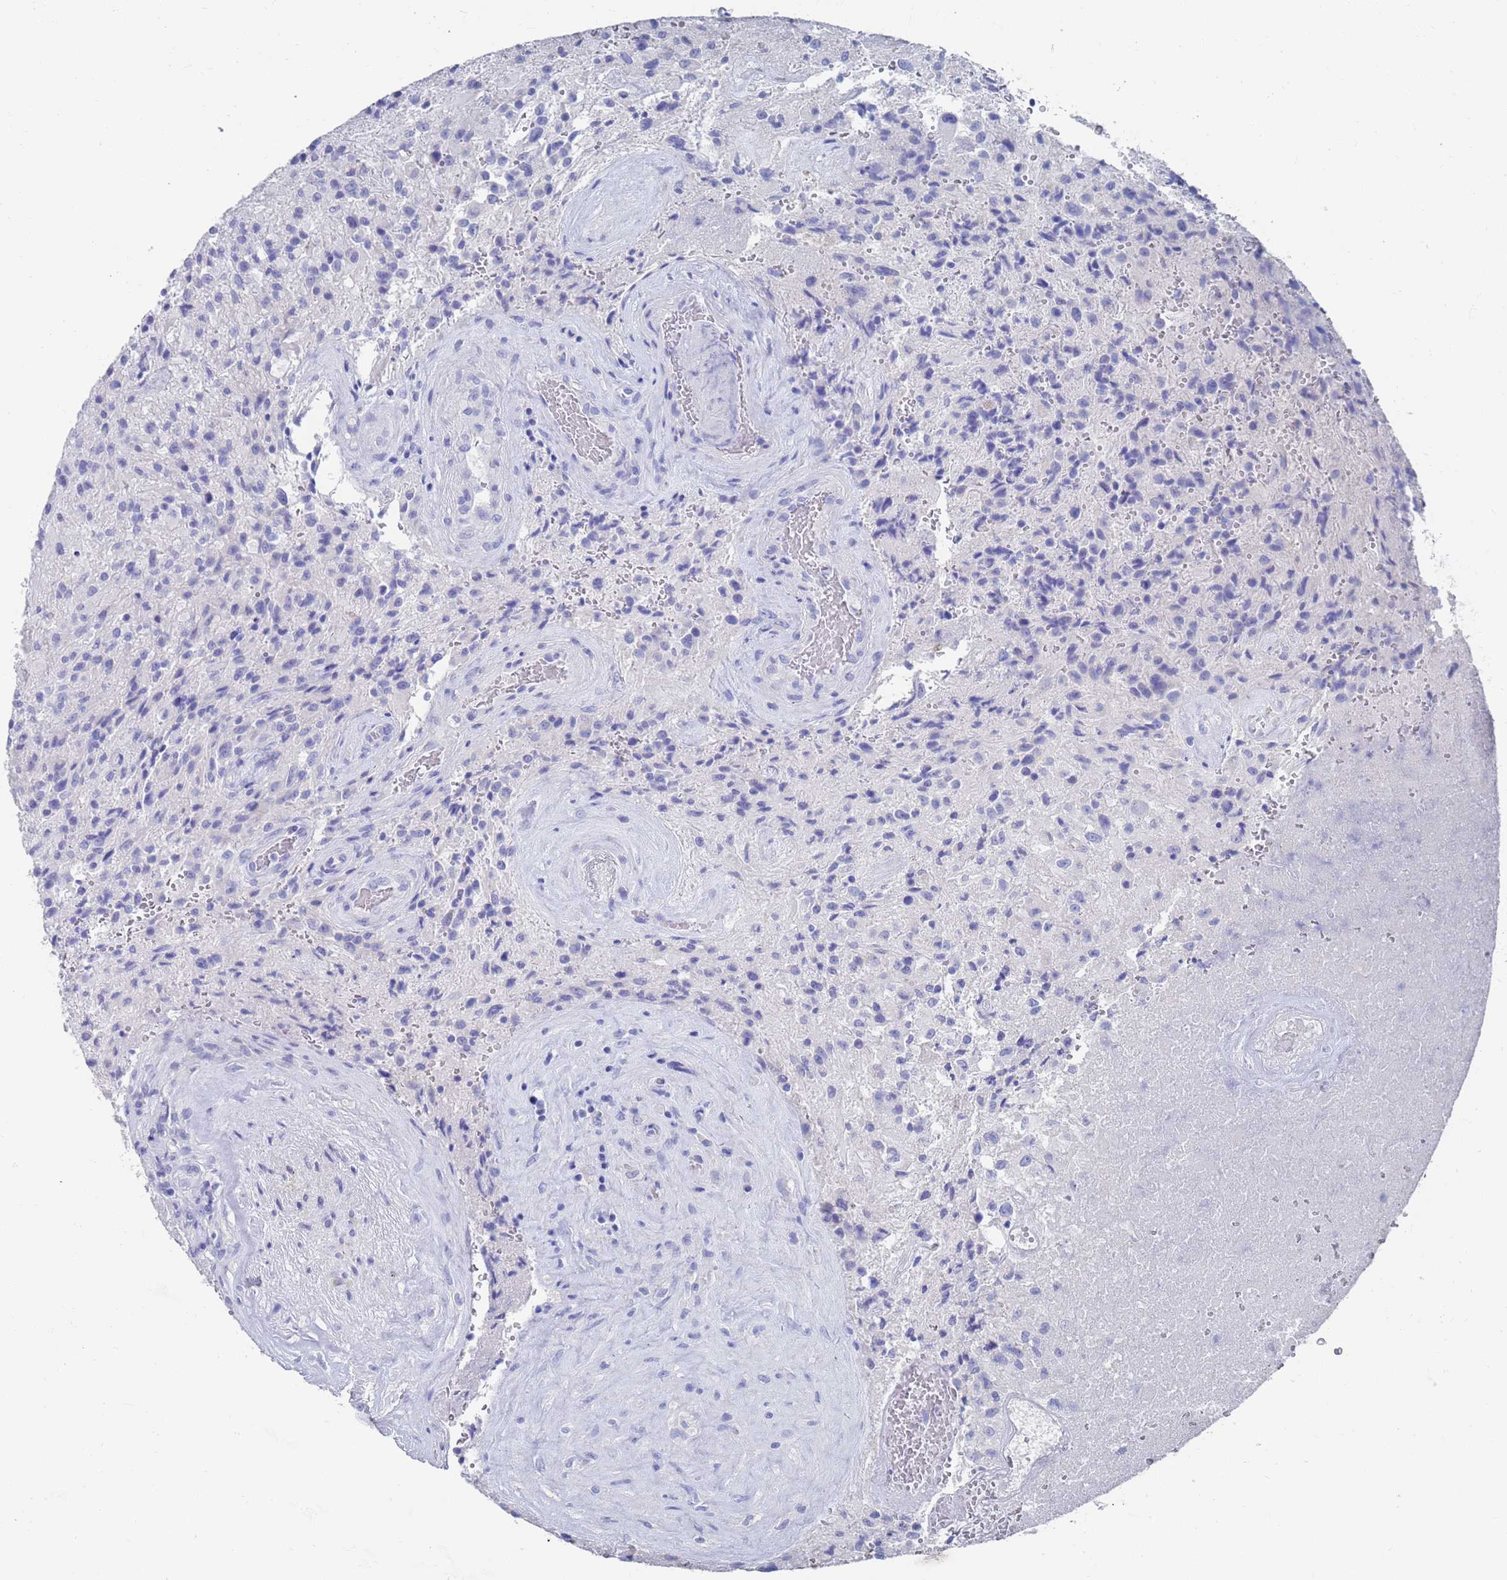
{"staining": {"intensity": "negative", "quantity": "none", "location": "none"}, "tissue": "glioma", "cell_type": "Tumor cells", "image_type": "cancer", "snomed": [{"axis": "morphology", "description": "Normal tissue, NOS"}, {"axis": "morphology", "description": "Glioma, malignant, High grade"}, {"axis": "topography", "description": "Cerebral cortex"}], "caption": "Immunohistochemistry of glioma exhibits no positivity in tumor cells.", "gene": "MTMR2", "patient": {"sex": "male", "age": 56}}